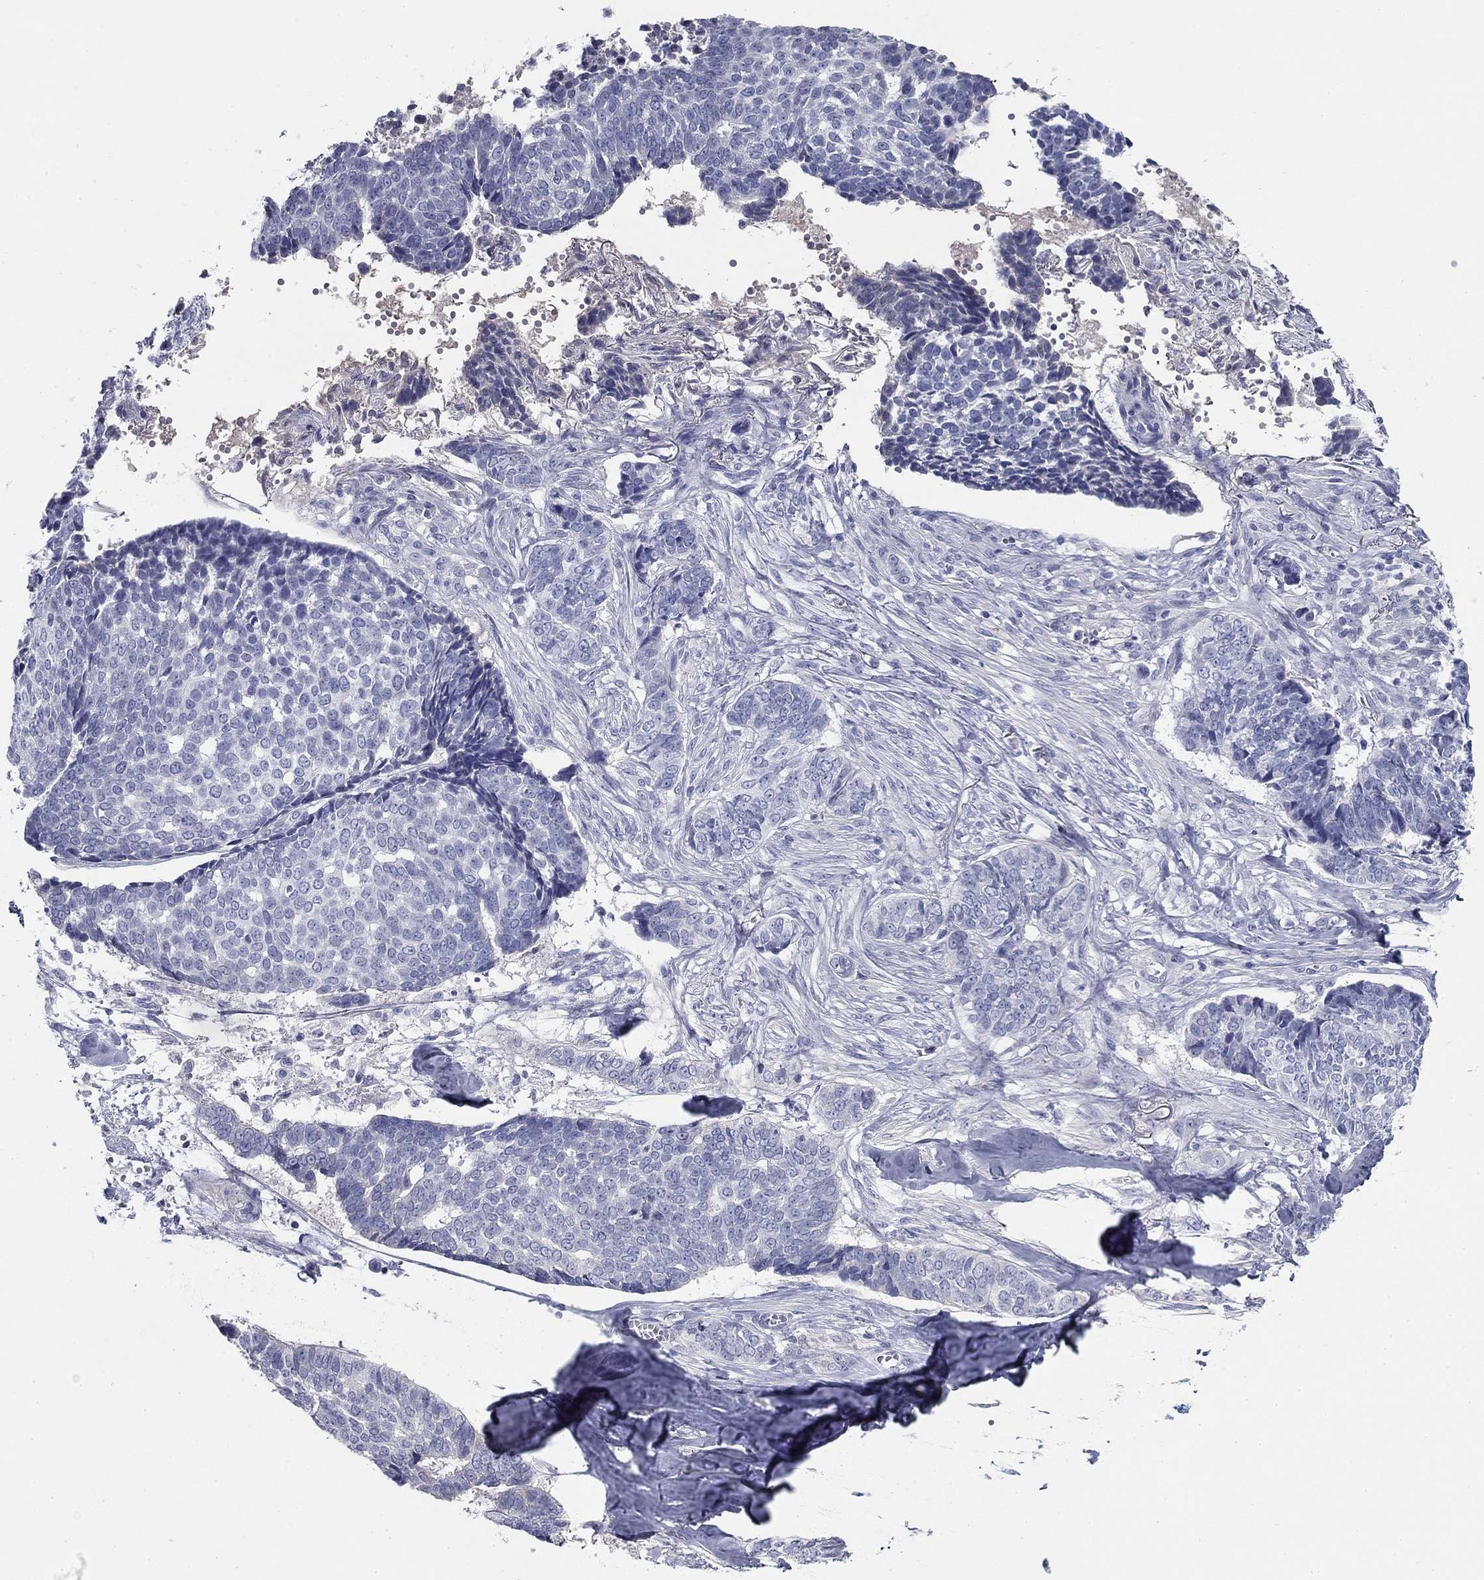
{"staining": {"intensity": "negative", "quantity": "none", "location": "none"}, "tissue": "skin cancer", "cell_type": "Tumor cells", "image_type": "cancer", "snomed": [{"axis": "morphology", "description": "Basal cell carcinoma"}, {"axis": "topography", "description": "Skin"}], "caption": "Immunohistochemical staining of human skin basal cell carcinoma demonstrates no significant staining in tumor cells.", "gene": "CPLX4", "patient": {"sex": "male", "age": 86}}